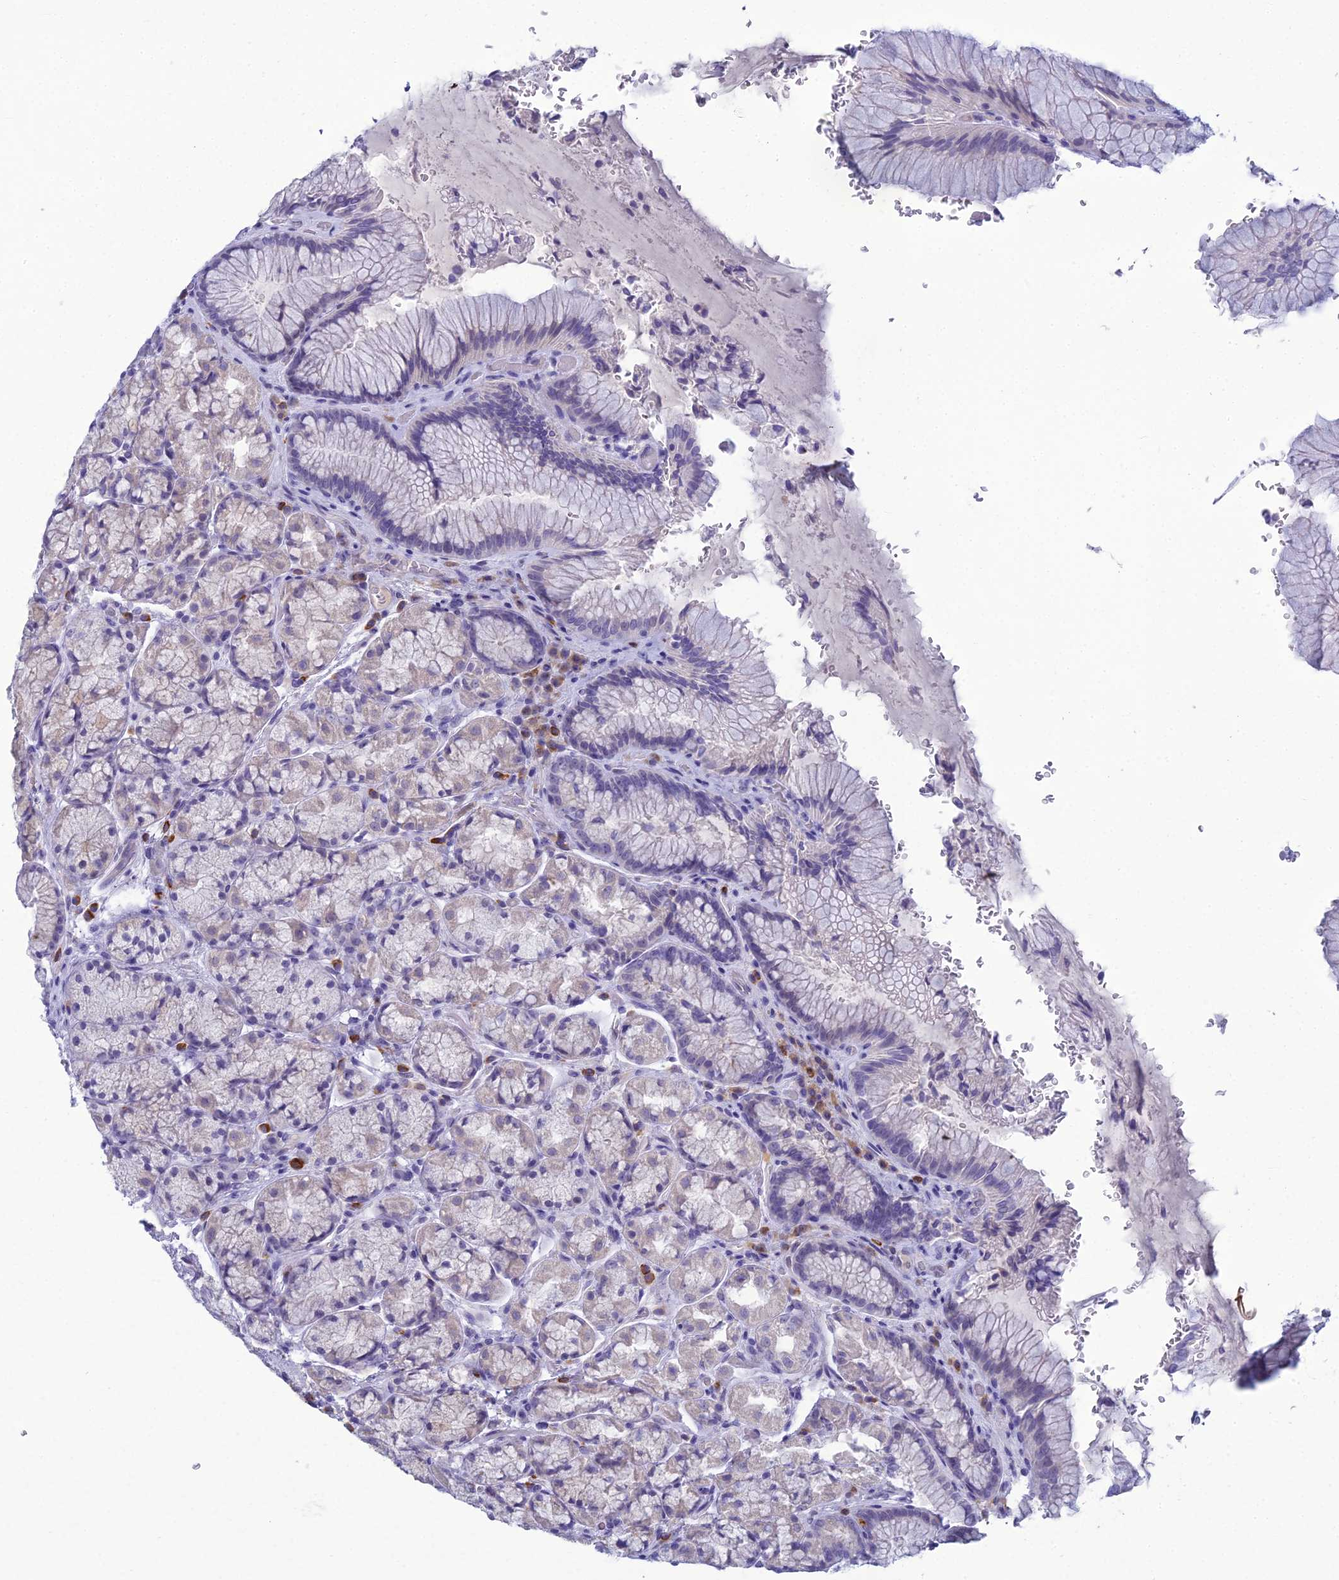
{"staining": {"intensity": "negative", "quantity": "none", "location": "none"}, "tissue": "stomach", "cell_type": "Glandular cells", "image_type": "normal", "snomed": [{"axis": "morphology", "description": "Normal tissue, NOS"}, {"axis": "topography", "description": "Stomach"}], "caption": "The immunohistochemistry image has no significant staining in glandular cells of stomach. (DAB immunohistochemistry visualized using brightfield microscopy, high magnification).", "gene": "MUC13", "patient": {"sex": "male", "age": 63}}